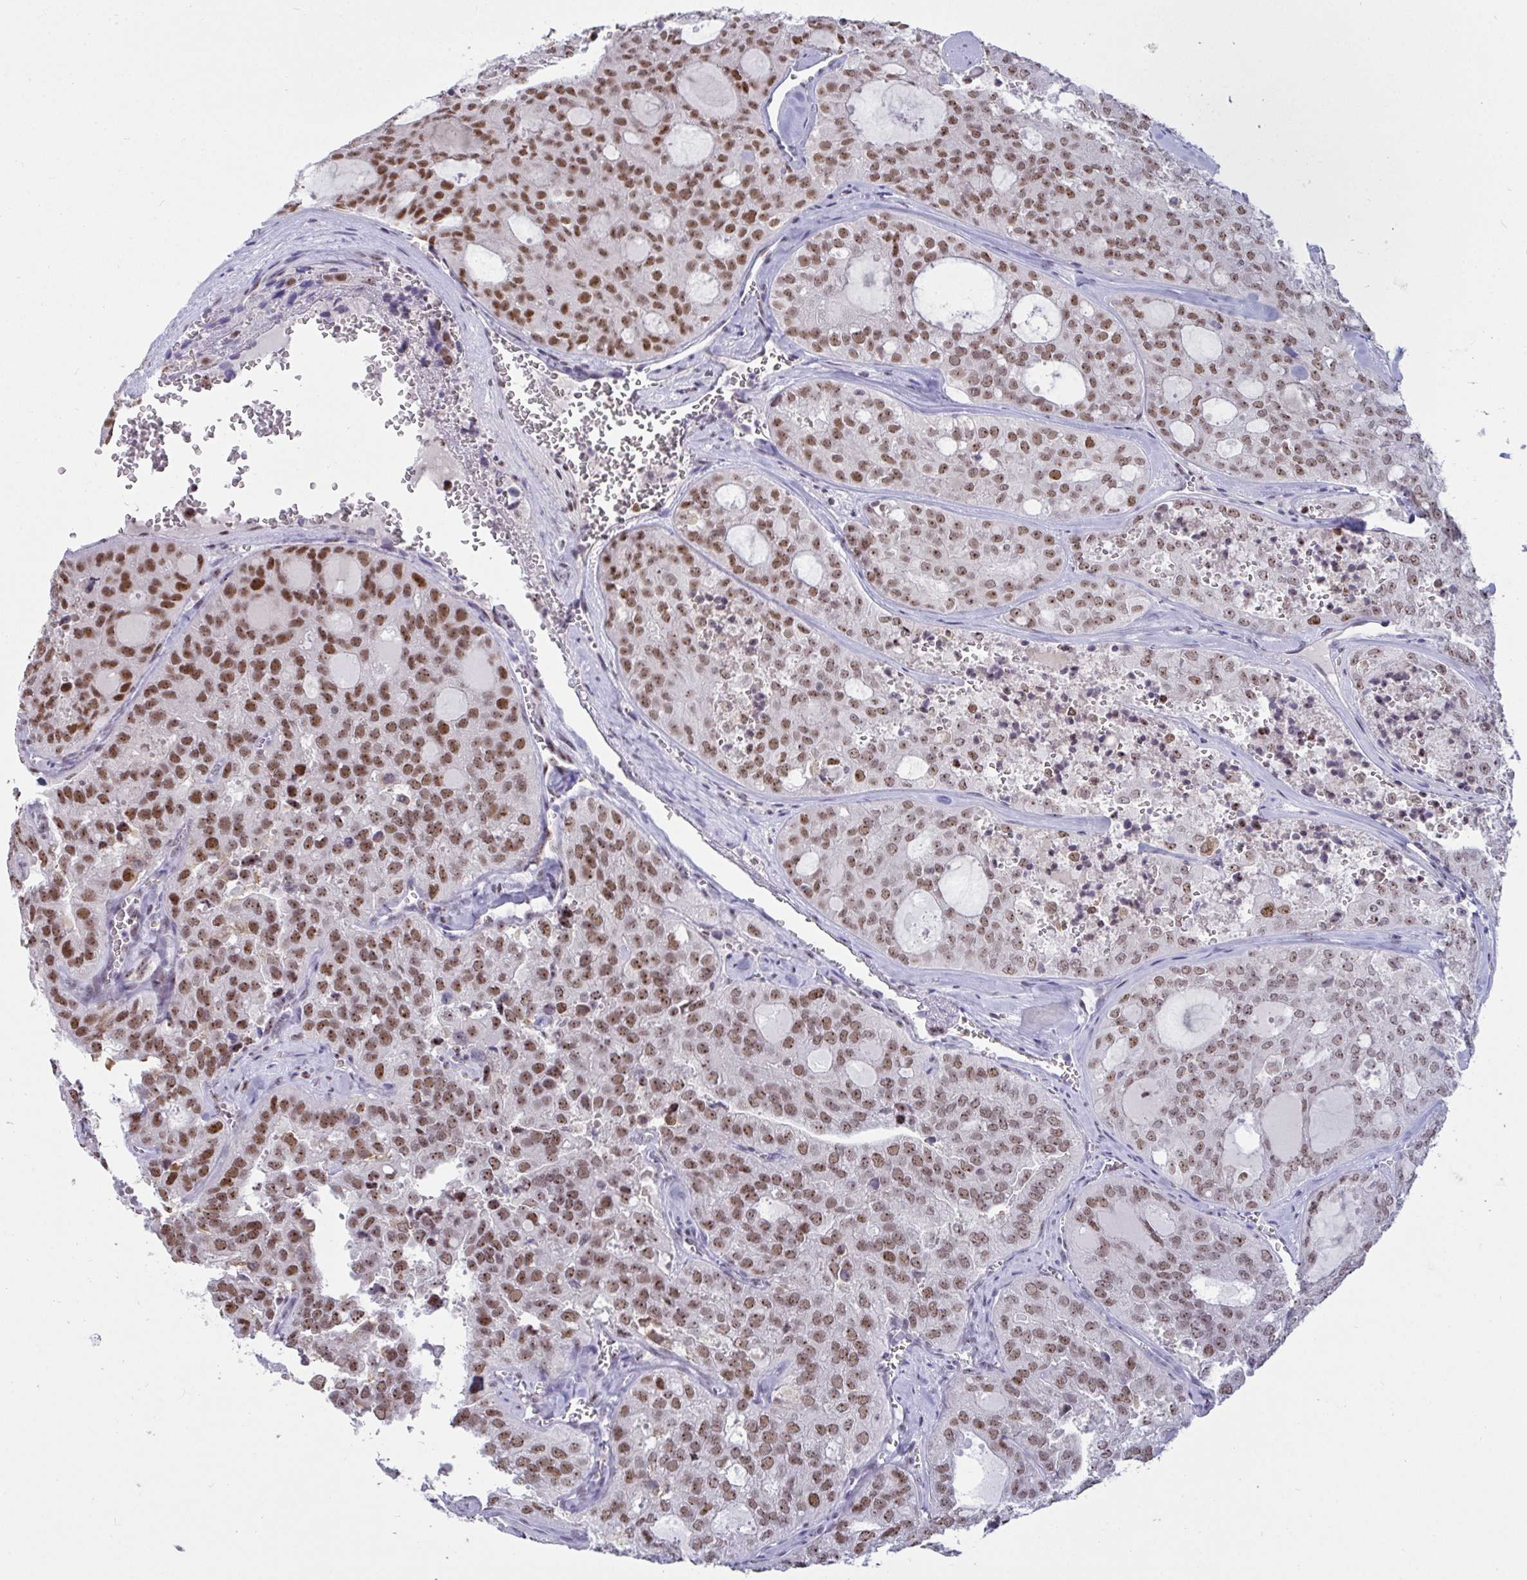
{"staining": {"intensity": "moderate", "quantity": ">75%", "location": "nuclear"}, "tissue": "thyroid cancer", "cell_type": "Tumor cells", "image_type": "cancer", "snomed": [{"axis": "morphology", "description": "Follicular adenoma carcinoma, NOS"}, {"axis": "topography", "description": "Thyroid gland"}], "caption": "Protein expression analysis of human thyroid follicular adenoma carcinoma reveals moderate nuclear staining in about >75% of tumor cells.", "gene": "SUPT16H", "patient": {"sex": "male", "age": 75}}